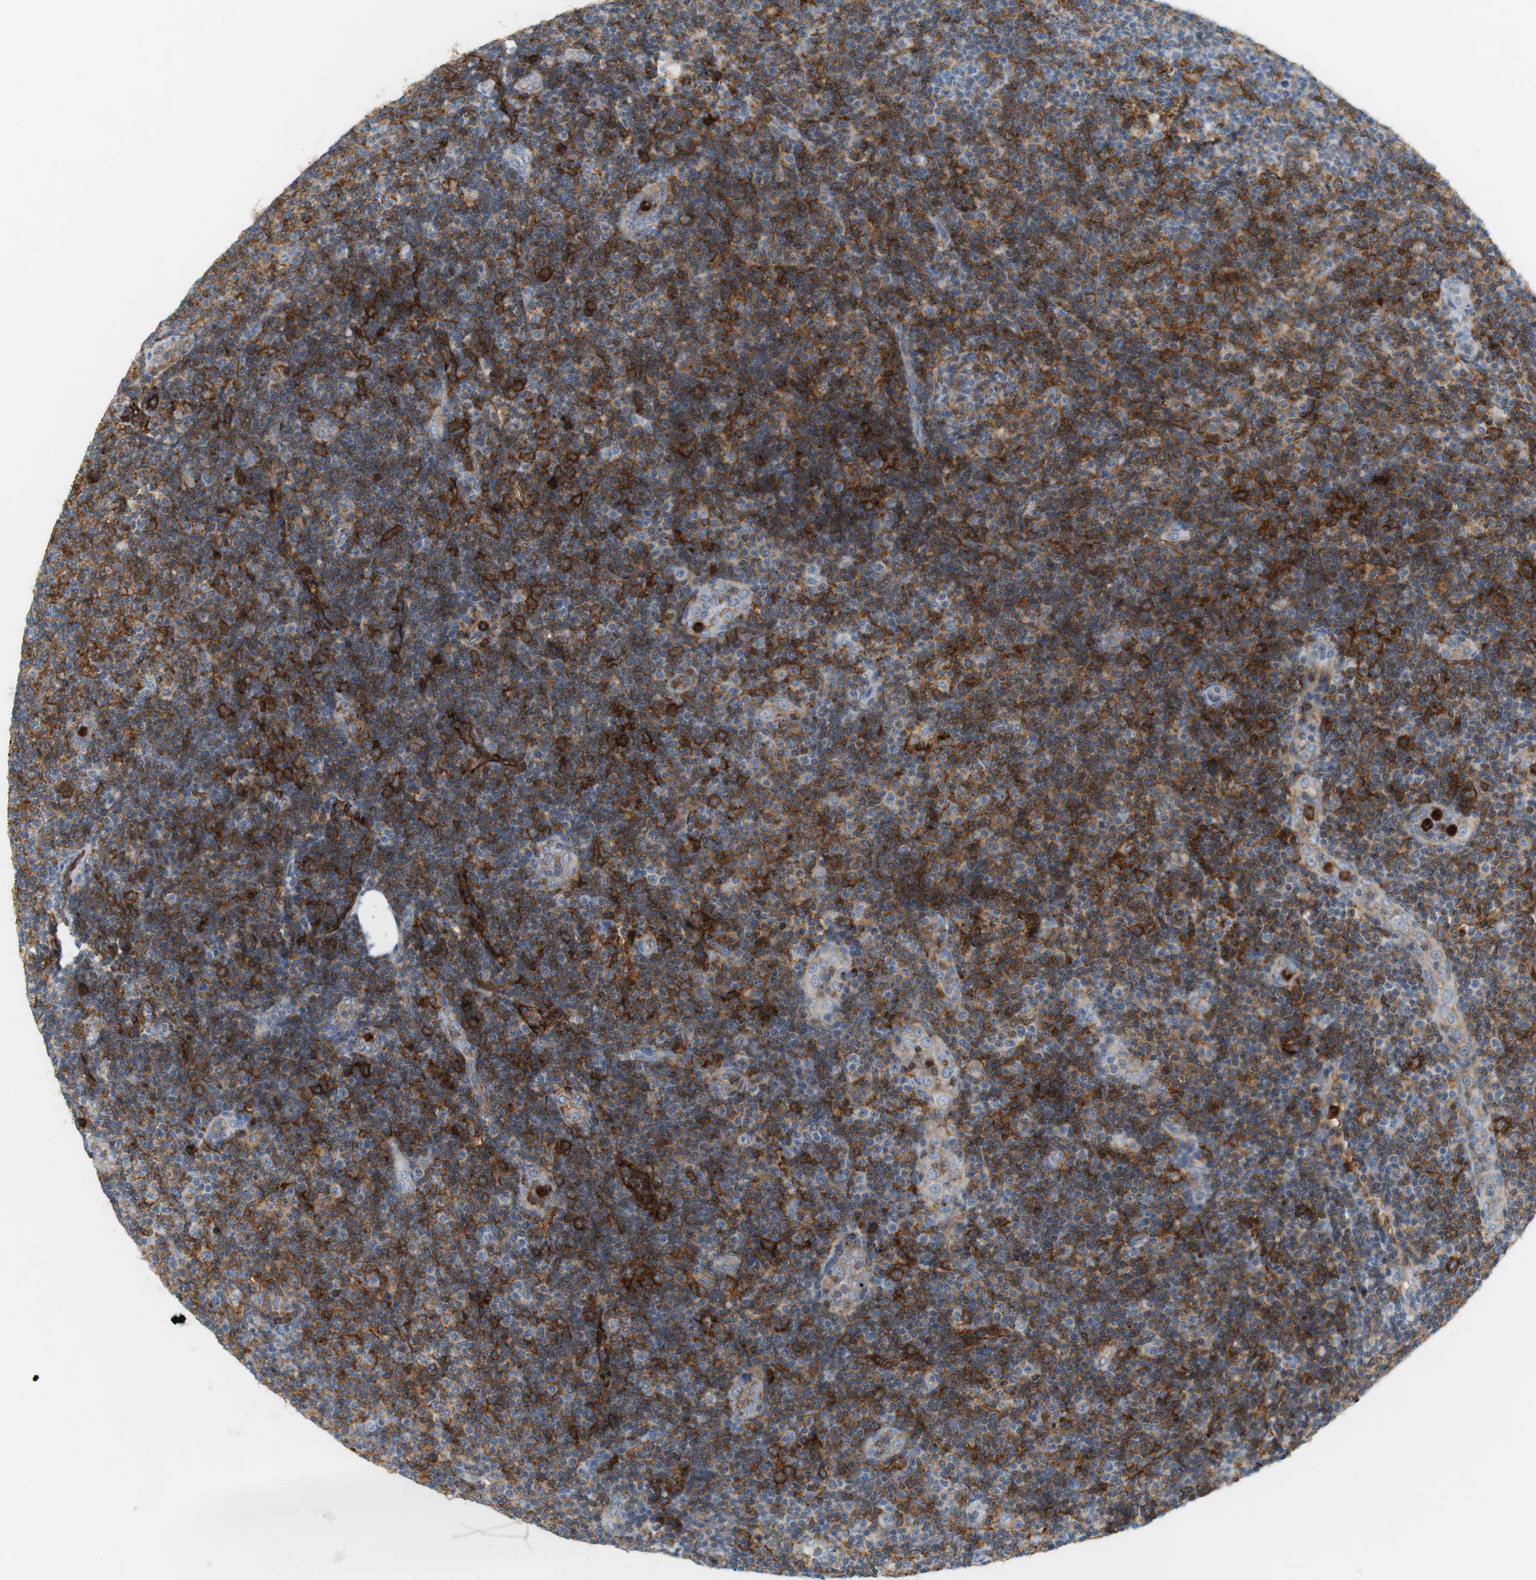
{"staining": {"intensity": "moderate", "quantity": ">75%", "location": "cytoplasmic/membranous"}, "tissue": "lymphoma", "cell_type": "Tumor cells", "image_type": "cancer", "snomed": [{"axis": "morphology", "description": "Malignant lymphoma, non-Hodgkin's type, Low grade"}, {"axis": "topography", "description": "Lymph node"}], "caption": "Immunohistochemical staining of lymphoma demonstrates medium levels of moderate cytoplasmic/membranous protein expression in approximately >75% of tumor cells. Using DAB (brown) and hematoxylin (blue) stains, captured at high magnification using brightfield microscopy.", "gene": "SIRPA", "patient": {"sex": "male", "age": 83}}